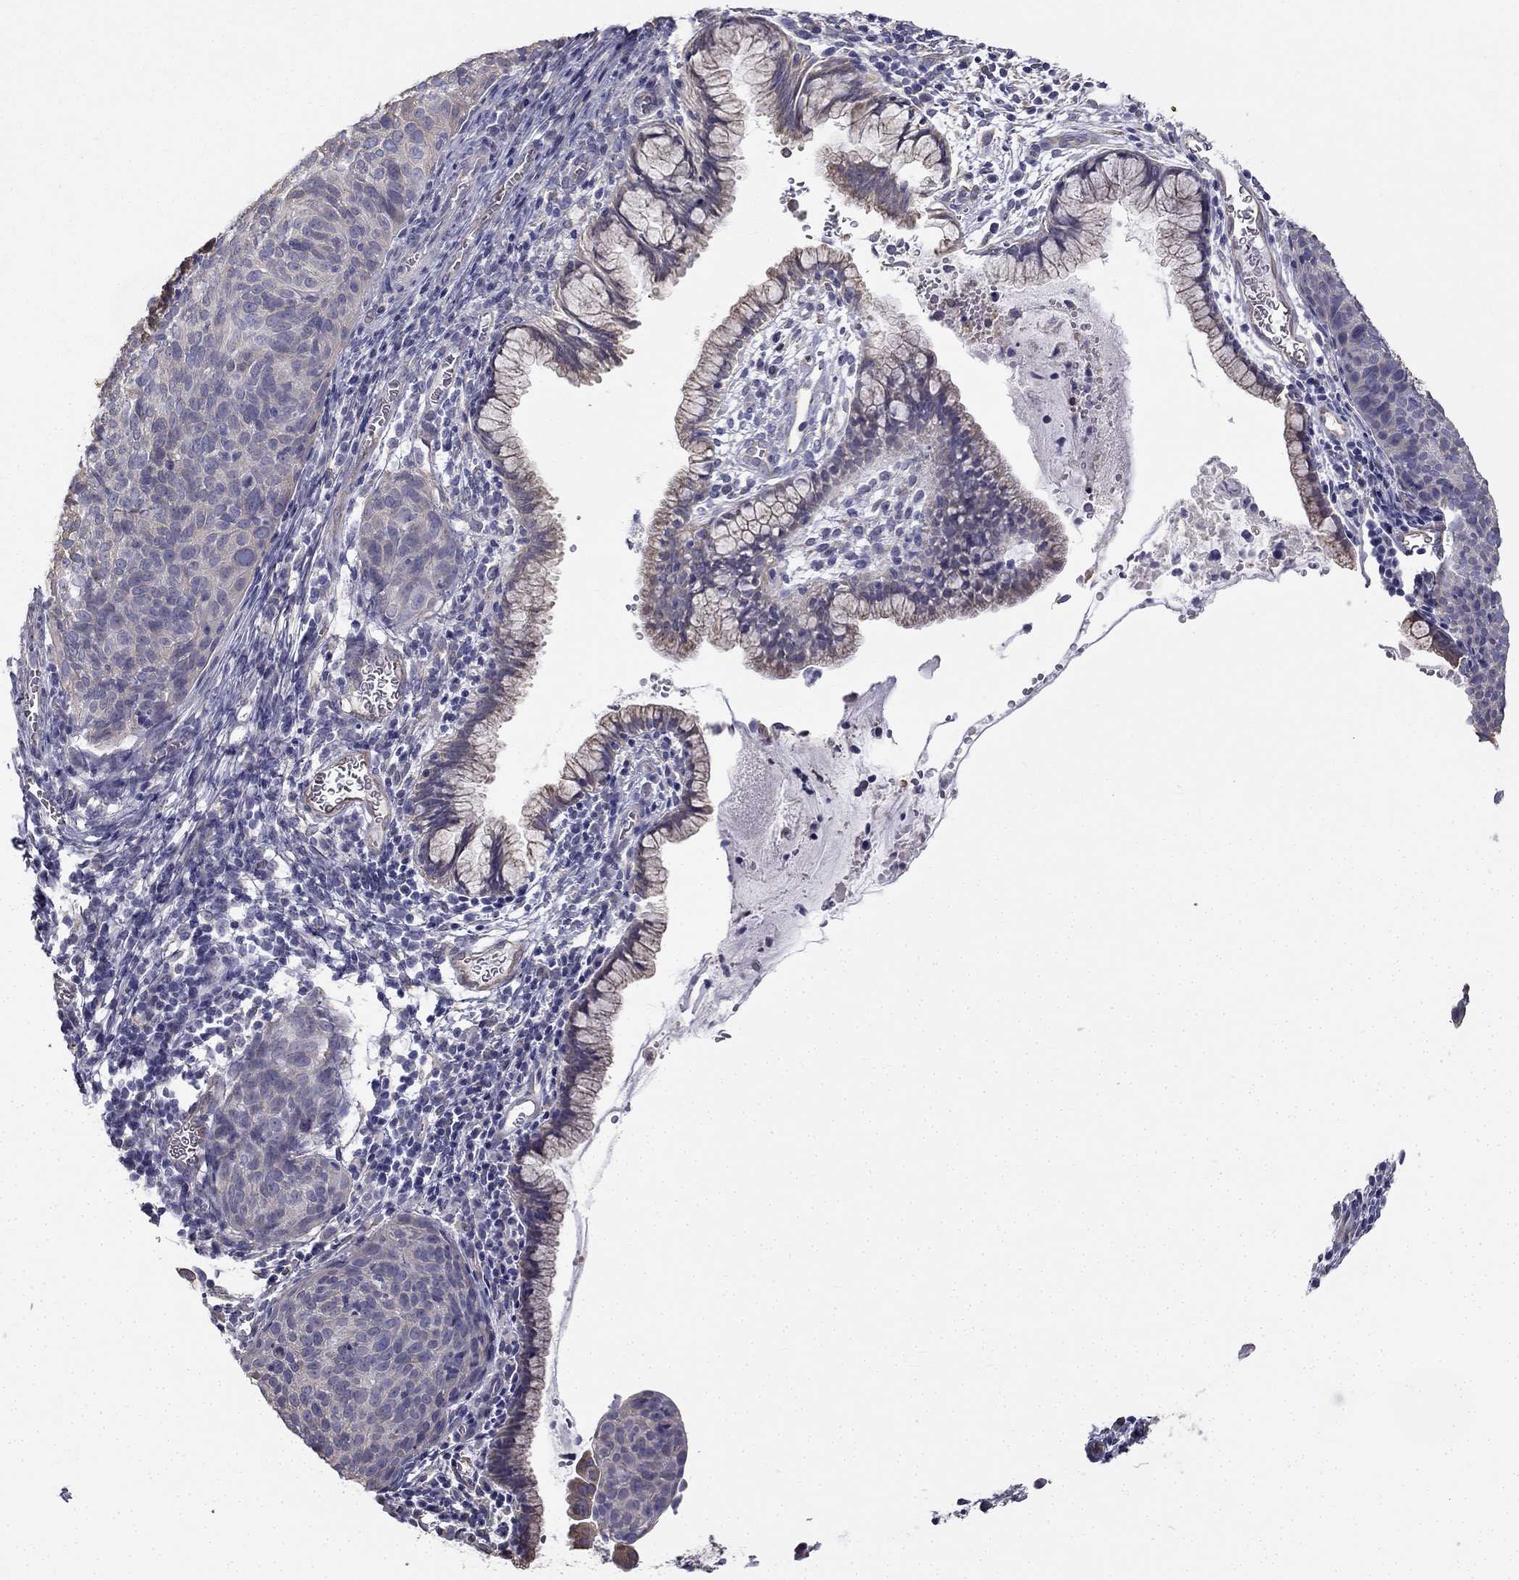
{"staining": {"intensity": "moderate", "quantity": "25%-75%", "location": "cytoplasmic/membranous"}, "tissue": "cervical cancer", "cell_type": "Tumor cells", "image_type": "cancer", "snomed": [{"axis": "morphology", "description": "Squamous cell carcinoma, NOS"}, {"axis": "topography", "description": "Cervix"}], "caption": "The micrograph reveals staining of cervical squamous cell carcinoma, revealing moderate cytoplasmic/membranous protein expression (brown color) within tumor cells. Using DAB (3,3'-diaminobenzidine) (brown) and hematoxylin (blue) stains, captured at high magnification using brightfield microscopy.", "gene": "CCDC40", "patient": {"sex": "female", "age": 39}}